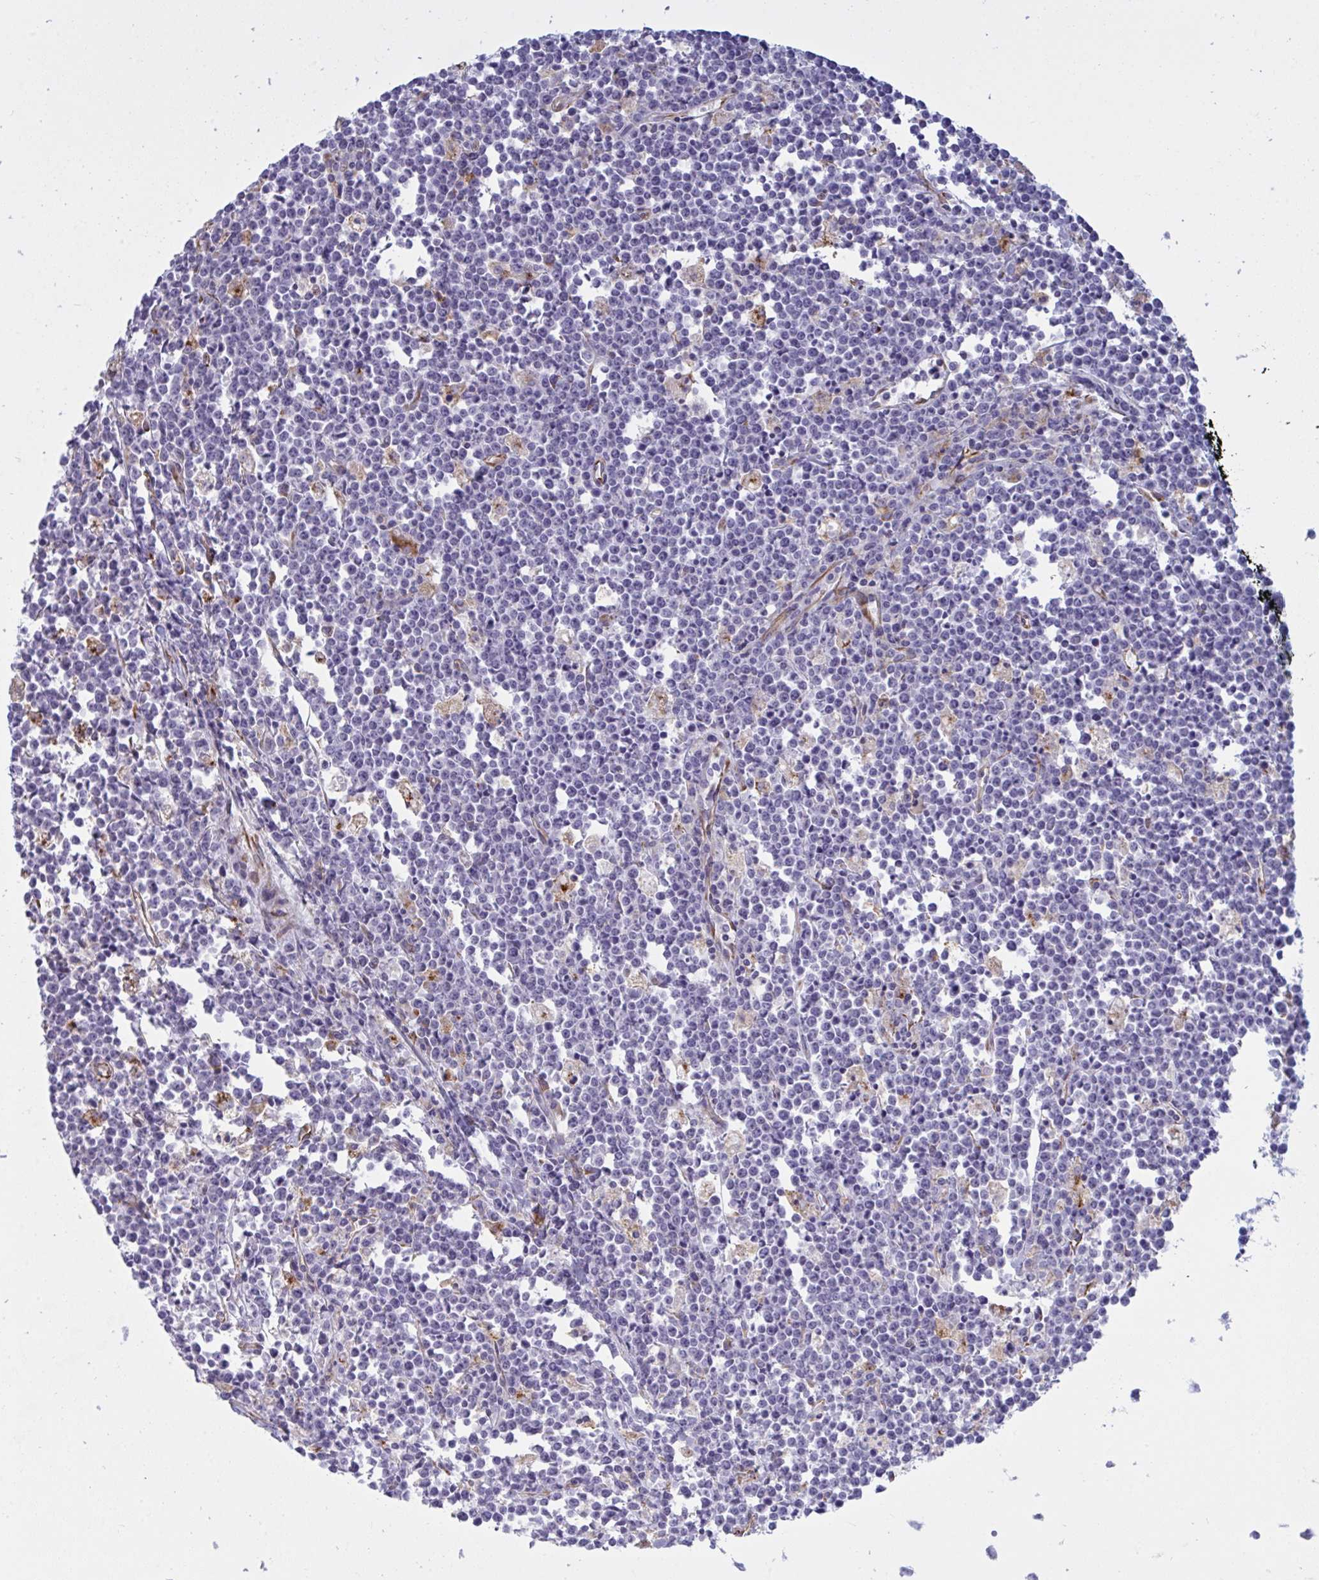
{"staining": {"intensity": "negative", "quantity": "none", "location": "none"}, "tissue": "lymphoma", "cell_type": "Tumor cells", "image_type": "cancer", "snomed": [{"axis": "morphology", "description": "Malignant lymphoma, non-Hodgkin's type, High grade"}, {"axis": "topography", "description": "Small intestine"}], "caption": "This is an IHC image of human malignant lymphoma, non-Hodgkin's type (high-grade). There is no expression in tumor cells.", "gene": "DCBLD1", "patient": {"sex": "female", "age": 56}}